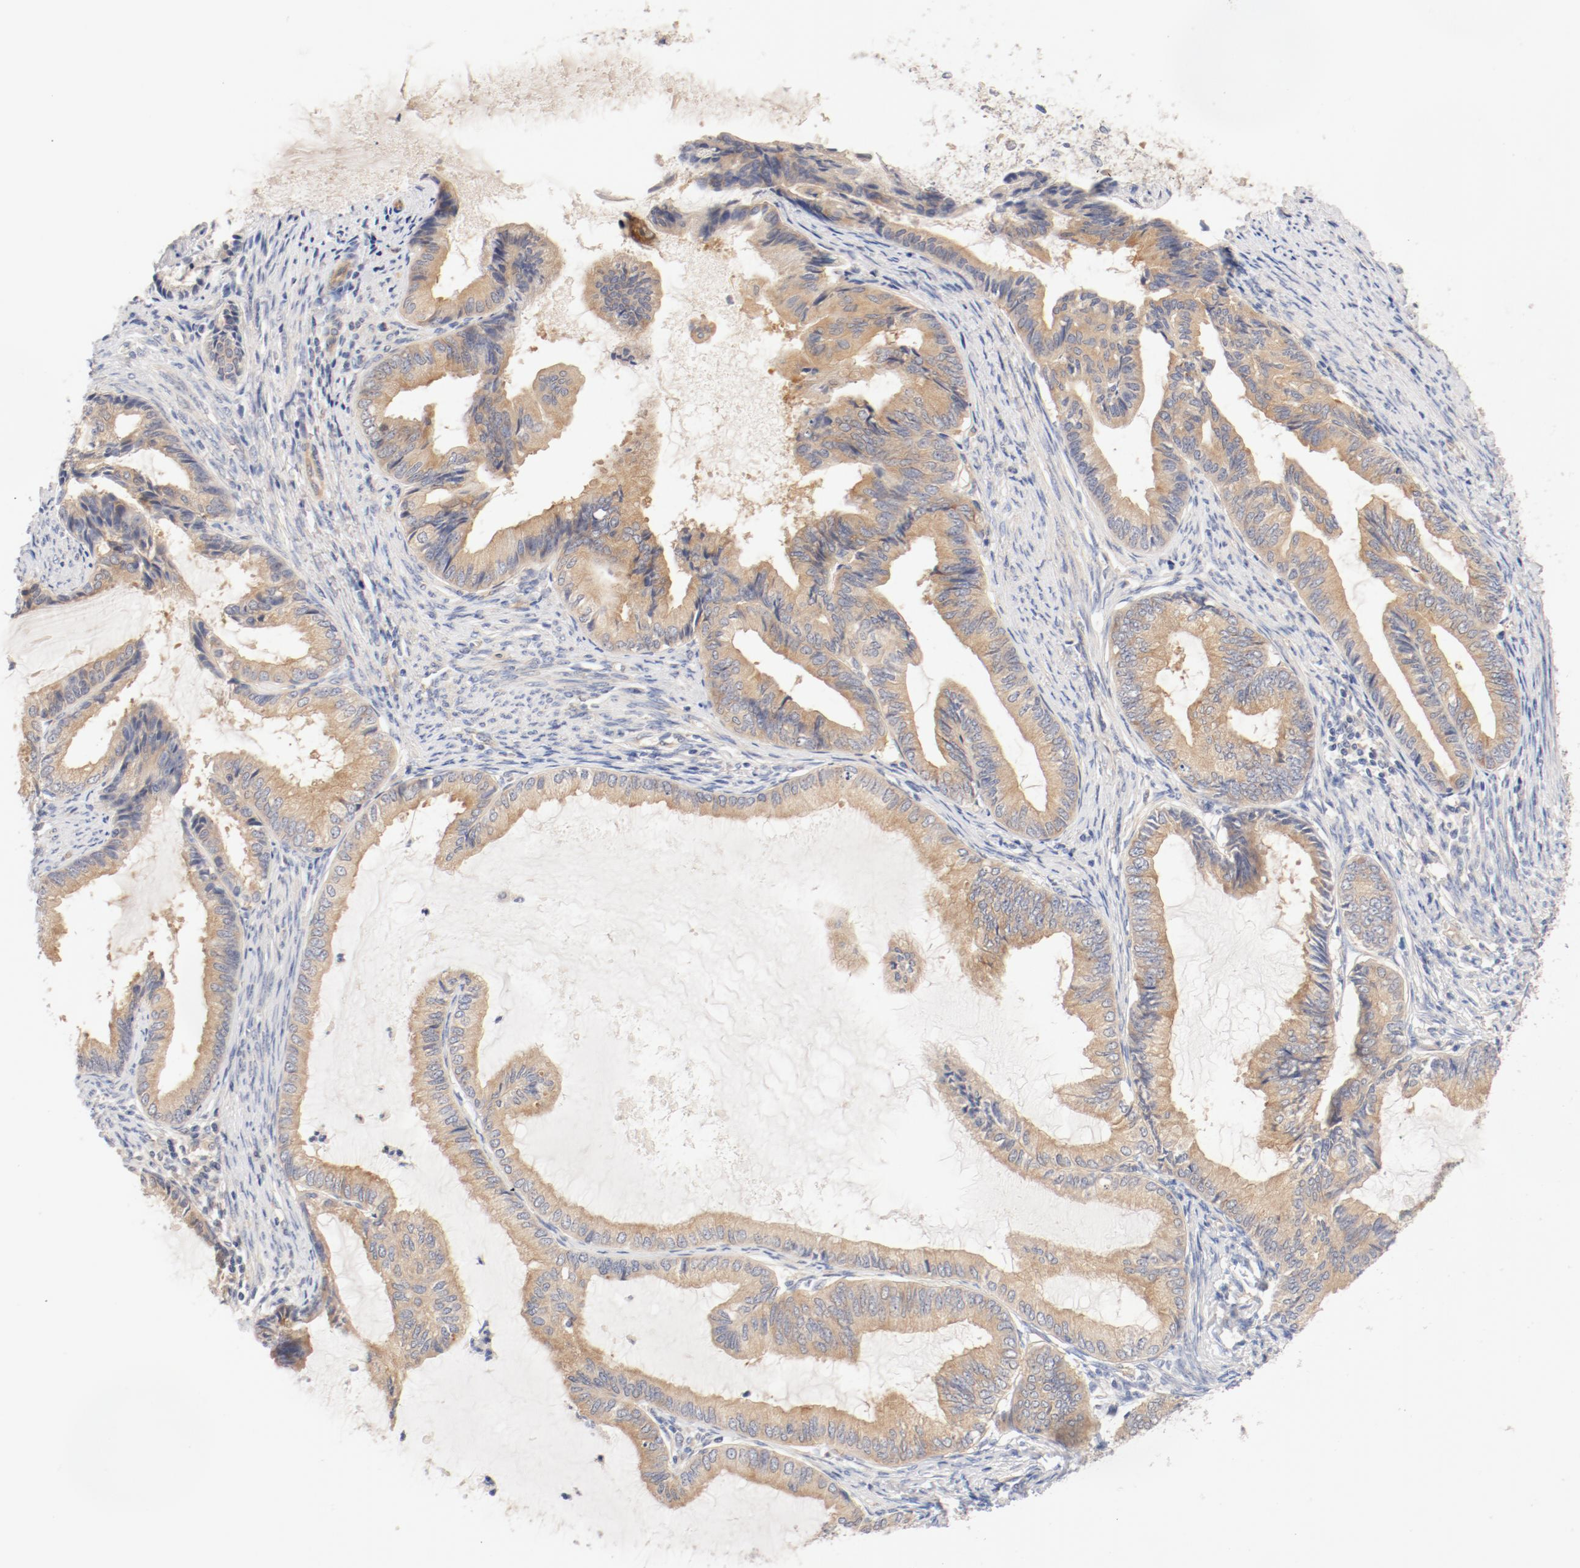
{"staining": {"intensity": "moderate", "quantity": ">75%", "location": "cytoplasmic/membranous"}, "tissue": "endometrial cancer", "cell_type": "Tumor cells", "image_type": "cancer", "snomed": [{"axis": "morphology", "description": "Adenocarcinoma, NOS"}, {"axis": "topography", "description": "Endometrium"}], "caption": "An immunohistochemistry (IHC) photomicrograph of tumor tissue is shown. Protein staining in brown labels moderate cytoplasmic/membranous positivity in endometrial cancer (adenocarcinoma) within tumor cells.", "gene": "DYNC1H1", "patient": {"sex": "female", "age": 86}}